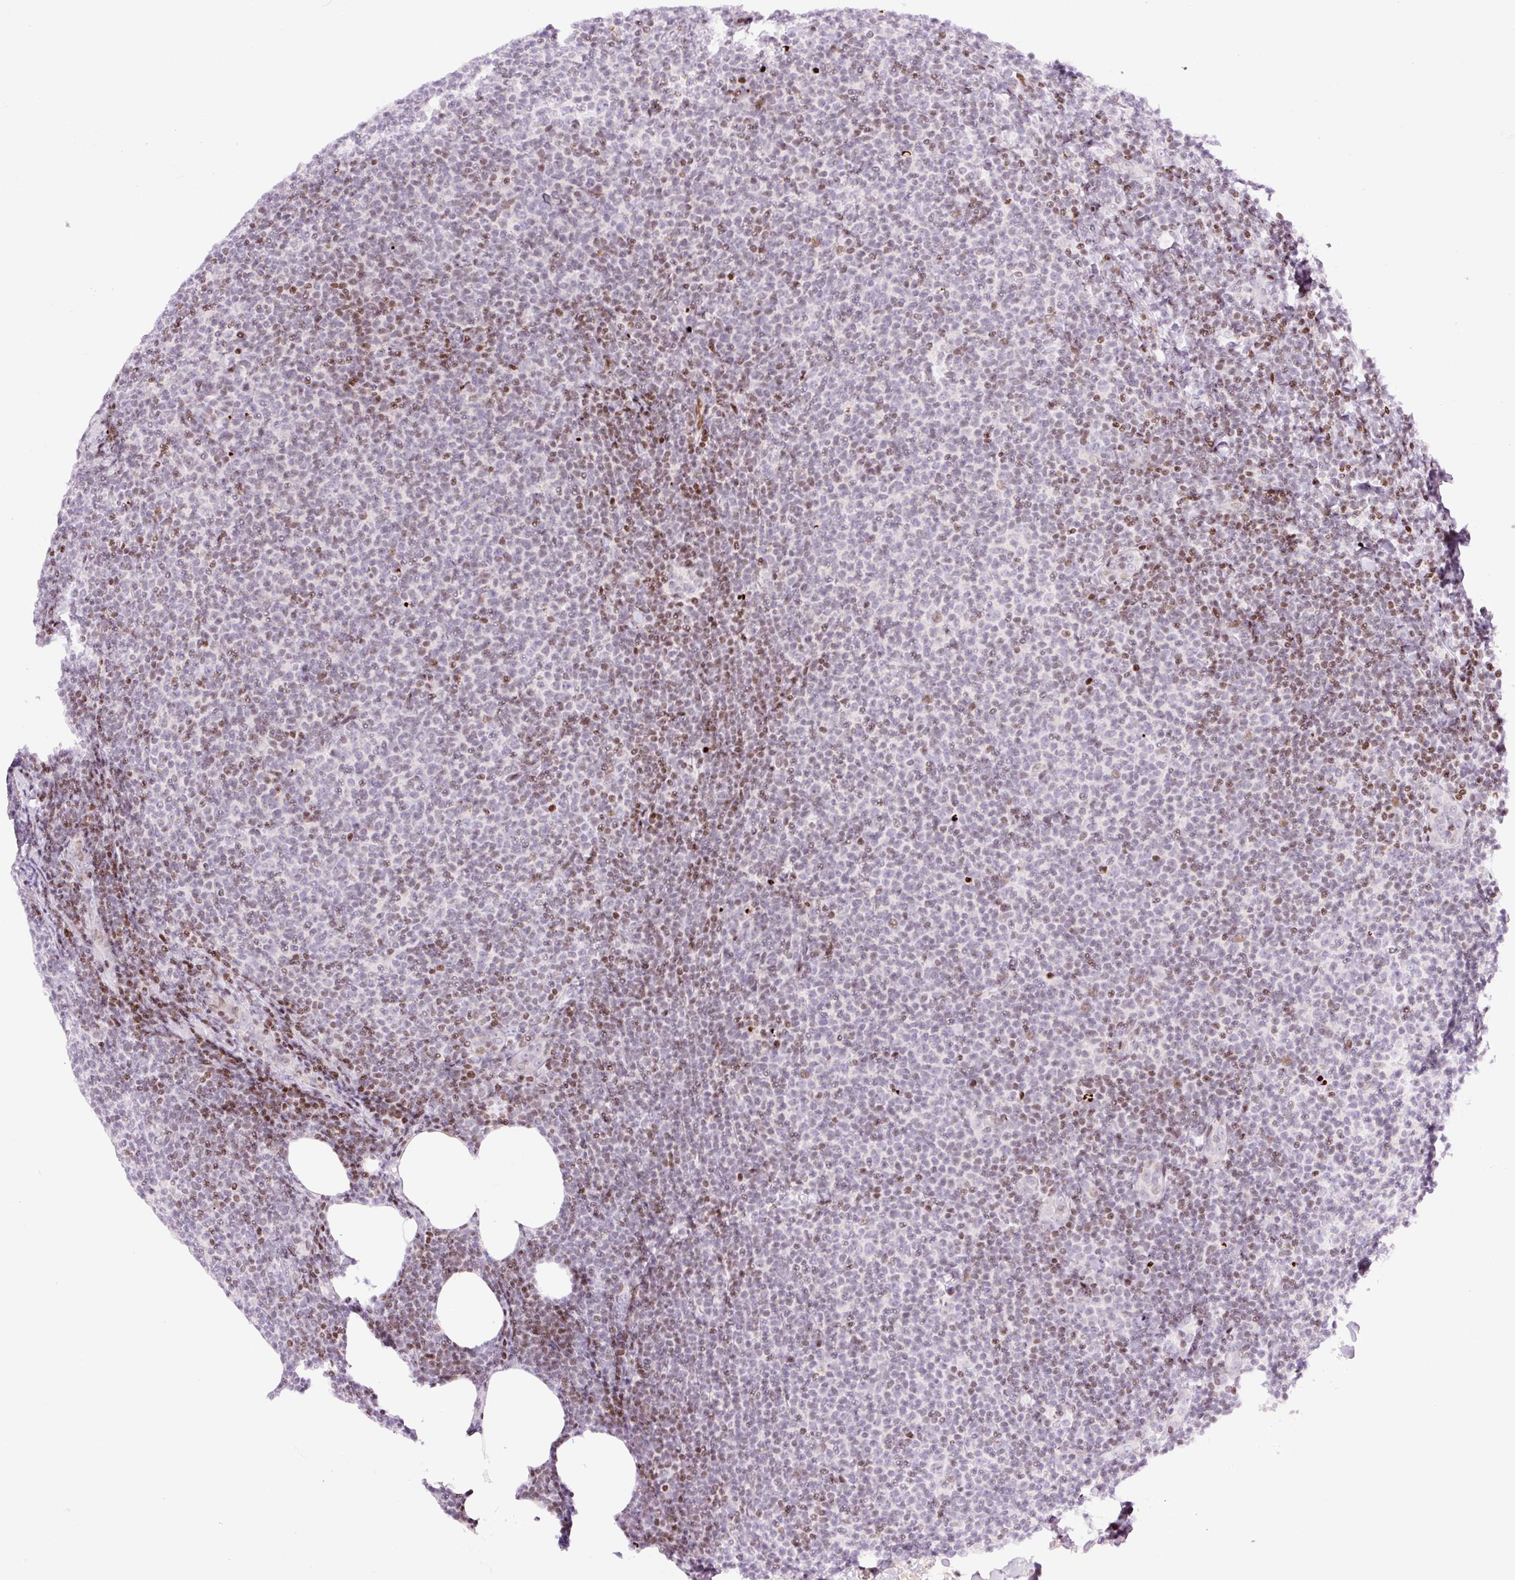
{"staining": {"intensity": "moderate", "quantity": "25%-75%", "location": "nuclear"}, "tissue": "lymphoma", "cell_type": "Tumor cells", "image_type": "cancer", "snomed": [{"axis": "morphology", "description": "Malignant lymphoma, non-Hodgkin's type, Low grade"}, {"axis": "topography", "description": "Lymph node"}], "caption": "Lymphoma was stained to show a protein in brown. There is medium levels of moderate nuclear expression in about 25%-75% of tumor cells. The staining was performed using DAB to visualize the protein expression in brown, while the nuclei were stained in blue with hematoxylin (Magnification: 20x).", "gene": "TMEM177", "patient": {"sex": "male", "age": 66}}